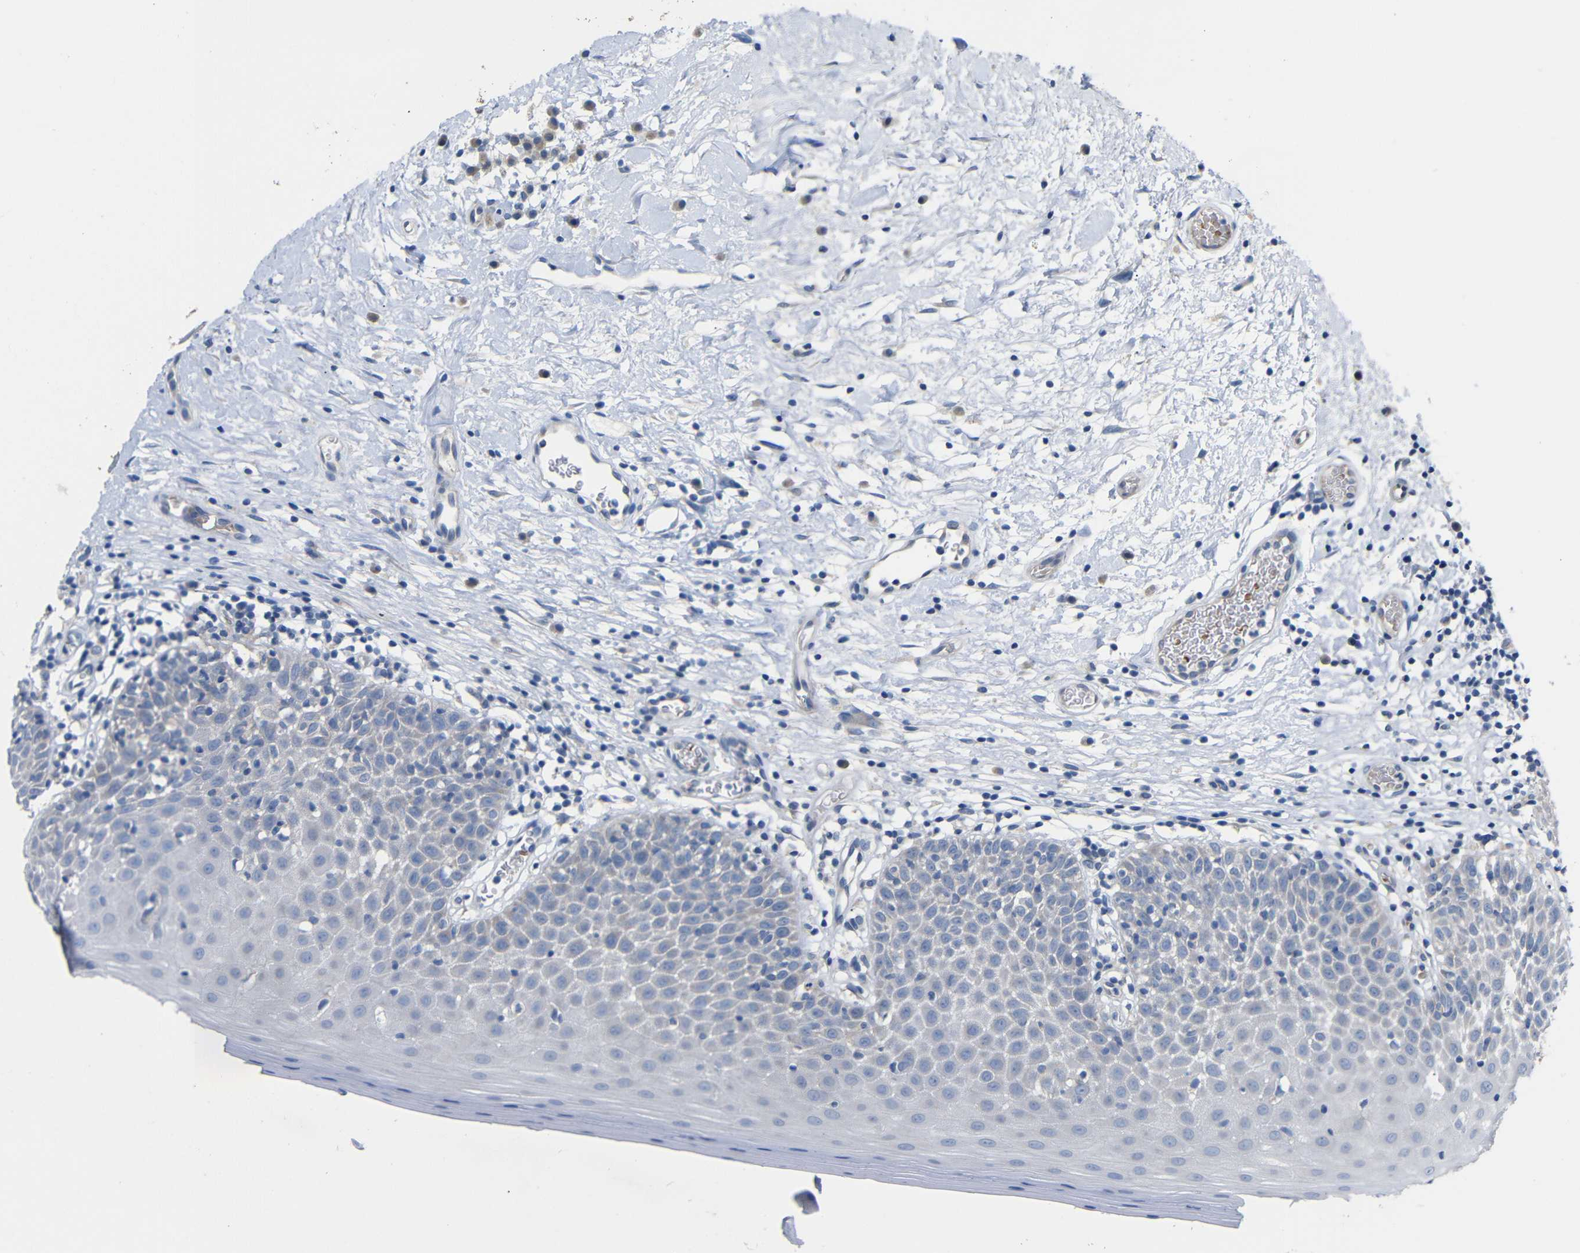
{"staining": {"intensity": "weak", "quantity": "<25%", "location": "cytoplasmic/membranous"}, "tissue": "oral mucosa", "cell_type": "Squamous epithelial cells", "image_type": "normal", "snomed": [{"axis": "morphology", "description": "Normal tissue, NOS"}, {"axis": "topography", "description": "Skeletal muscle"}, {"axis": "topography", "description": "Oral tissue"}], "caption": "This is a image of immunohistochemistry (IHC) staining of normal oral mucosa, which shows no positivity in squamous epithelial cells.", "gene": "TBC1D32", "patient": {"sex": "male", "age": 58}}